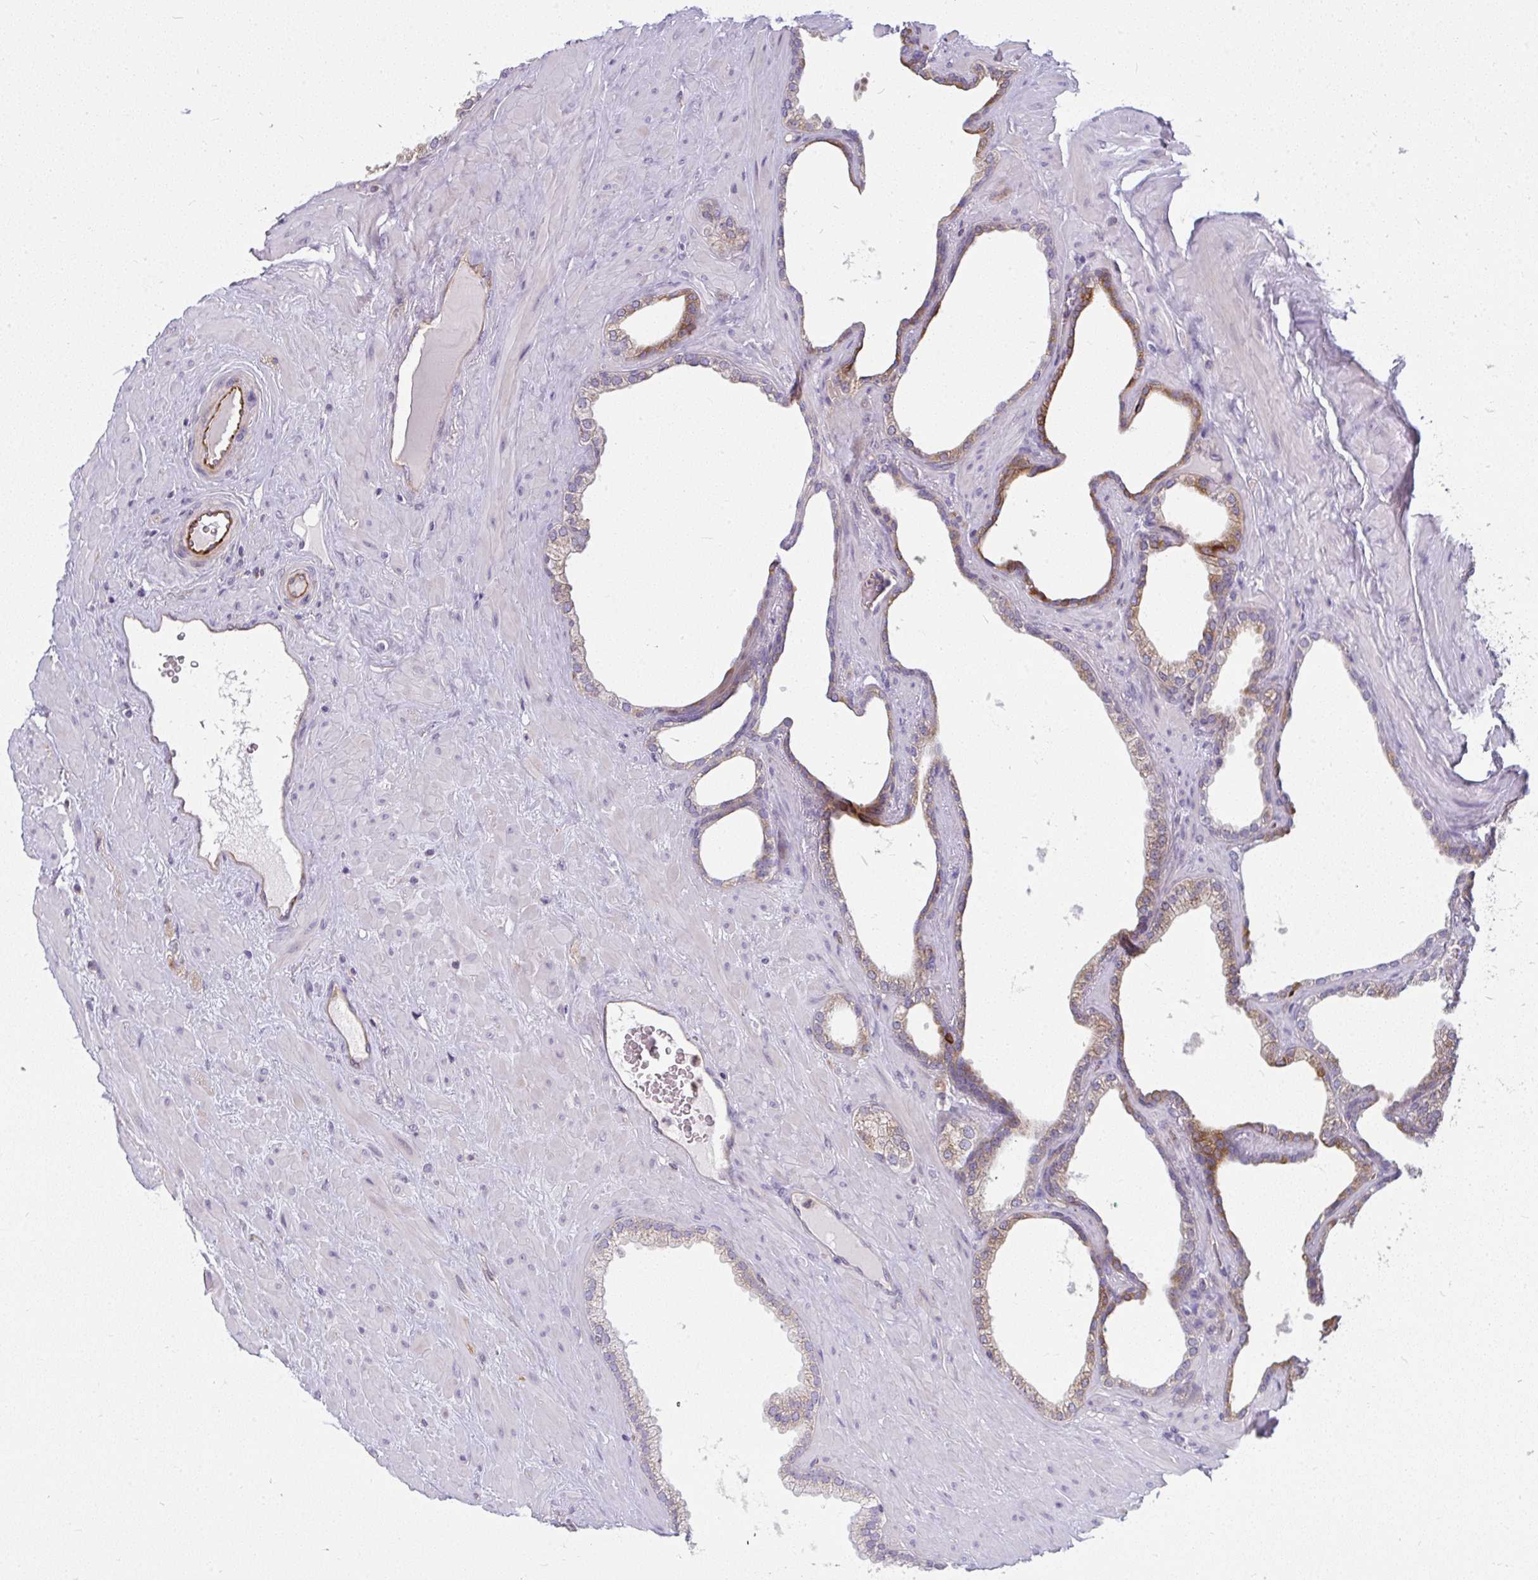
{"staining": {"intensity": "strong", "quantity": "<25%", "location": "cytoplasmic/membranous"}, "tissue": "prostate cancer", "cell_type": "Tumor cells", "image_type": "cancer", "snomed": [{"axis": "morphology", "description": "Adenocarcinoma, High grade"}, {"axis": "topography", "description": "Prostate"}], "caption": "Immunohistochemistry (IHC) image of human prostate adenocarcinoma (high-grade) stained for a protein (brown), which shows medium levels of strong cytoplasmic/membranous positivity in approximately <25% of tumor cells.", "gene": "IFIT3", "patient": {"sex": "male", "age": 68}}